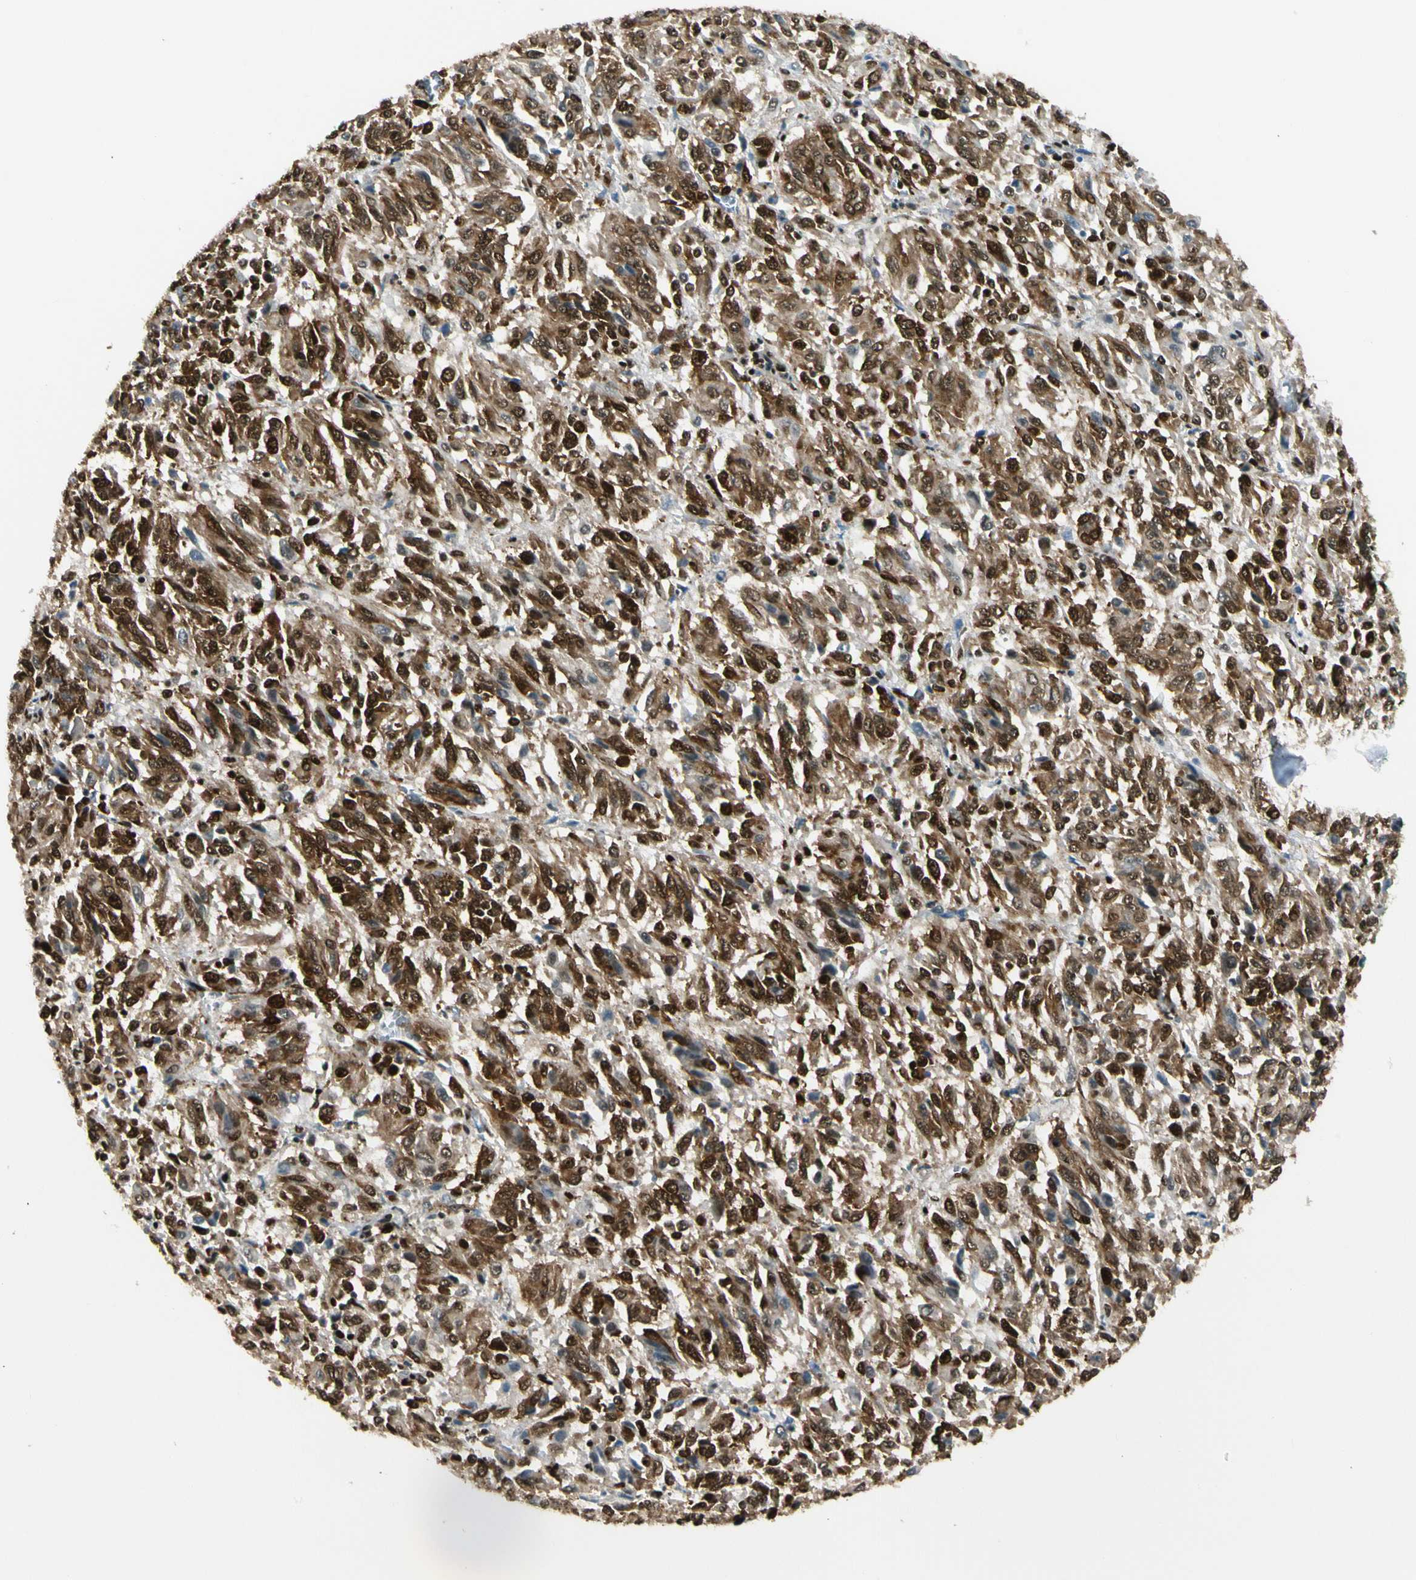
{"staining": {"intensity": "strong", "quantity": ">75%", "location": "cytoplasmic/membranous,nuclear"}, "tissue": "melanoma", "cell_type": "Tumor cells", "image_type": "cancer", "snomed": [{"axis": "morphology", "description": "Malignant melanoma, Metastatic site"}, {"axis": "topography", "description": "Lung"}], "caption": "Strong cytoplasmic/membranous and nuclear protein staining is appreciated in about >75% of tumor cells in melanoma.", "gene": "FUS", "patient": {"sex": "male", "age": 64}}